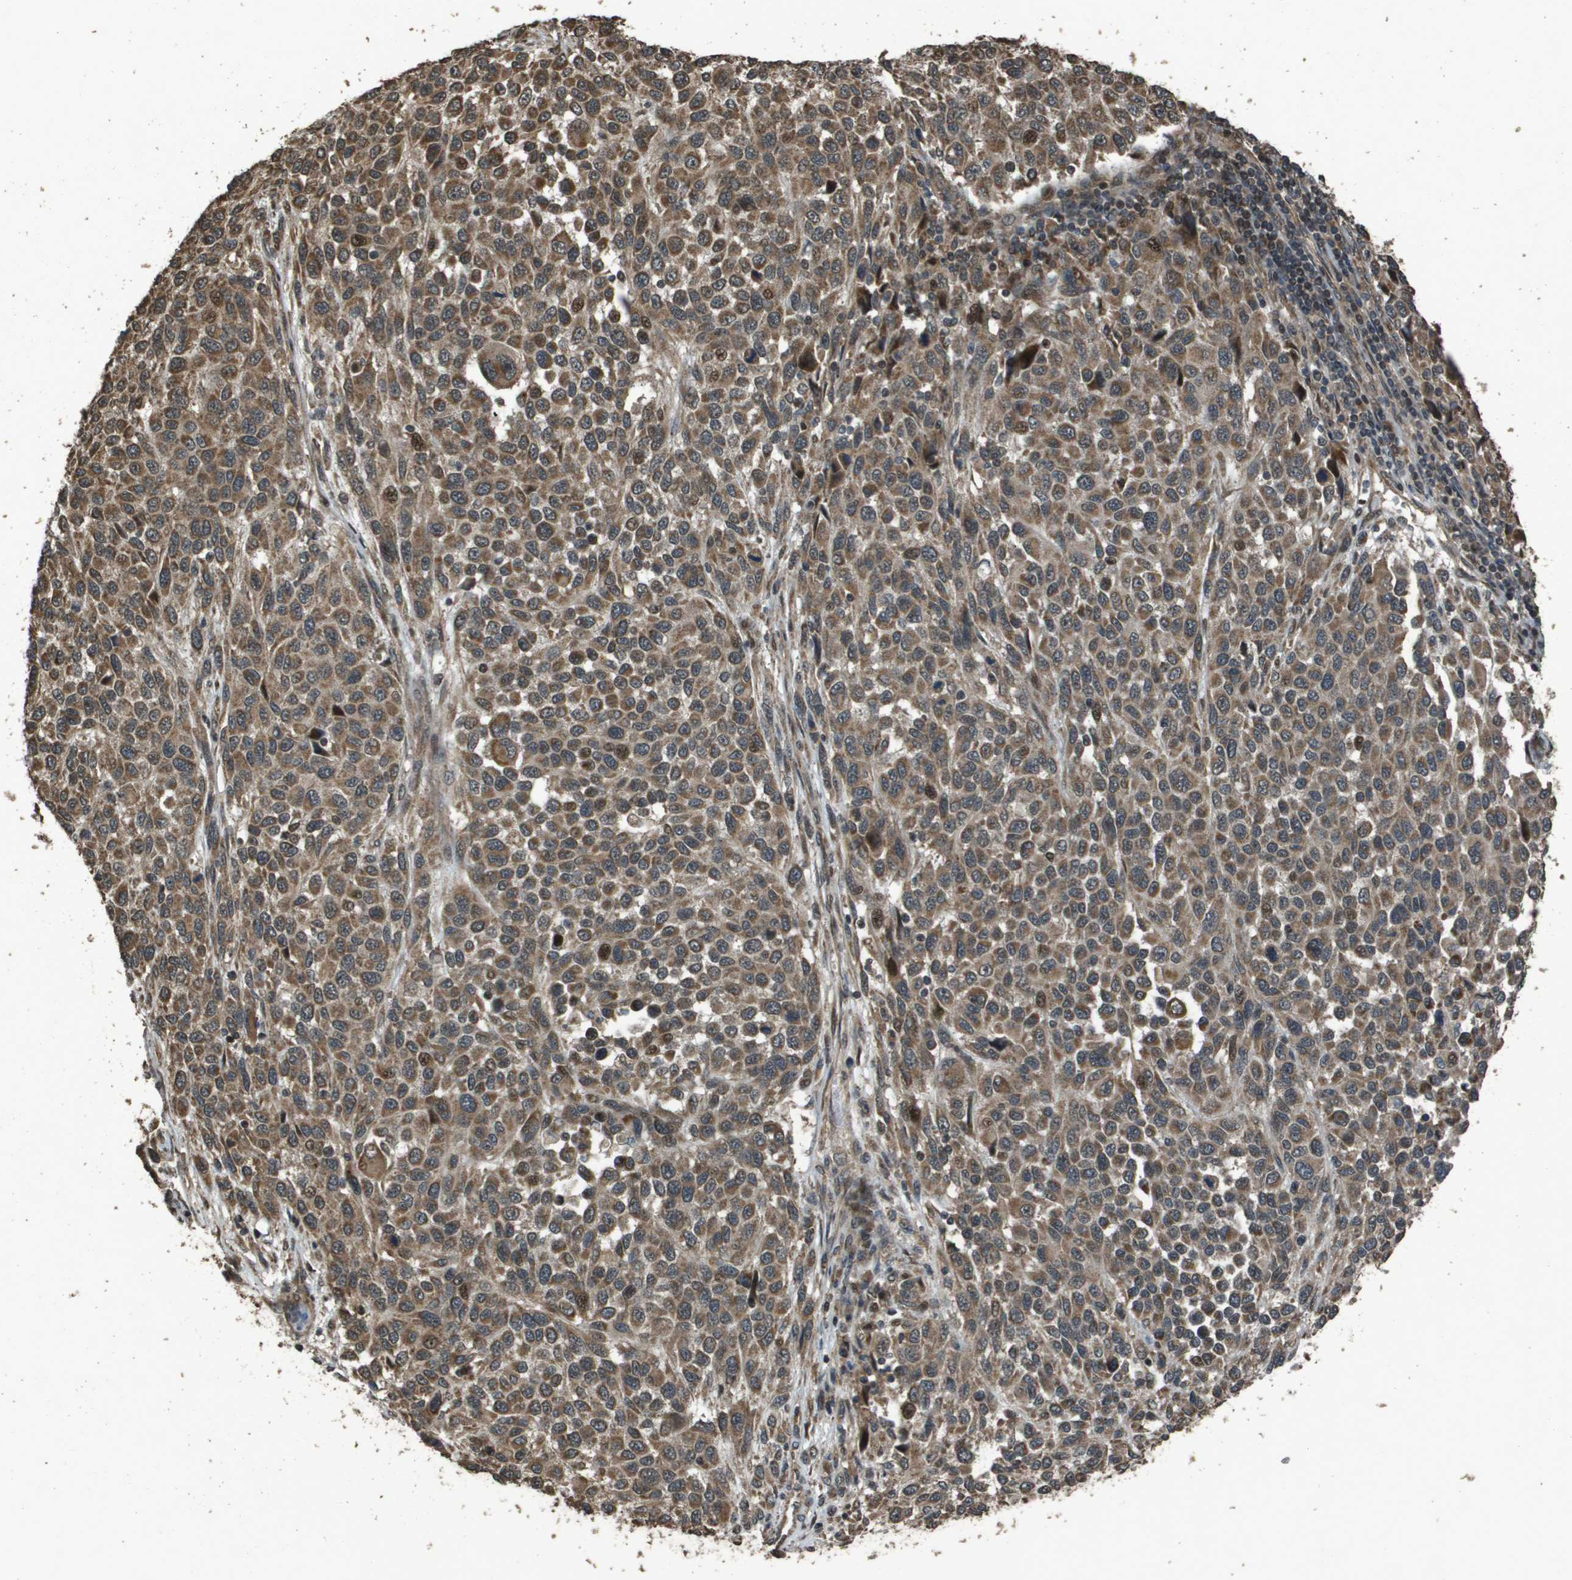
{"staining": {"intensity": "moderate", "quantity": ">75%", "location": "cytoplasmic/membranous"}, "tissue": "melanoma", "cell_type": "Tumor cells", "image_type": "cancer", "snomed": [{"axis": "morphology", "description": "Malignant melanoma, Metastatic site"}, {"axis": "topography", "description": "Lymph node"}], "caption": "About >75% of tumor cells in malignant melanoma (metastatic site) display moderate cytoplasmic/membranous protein positivity as visualized by brown immunohistochemical staining.", "gene": "FIG4", "patient": {"sex": "male", "age": 61}}